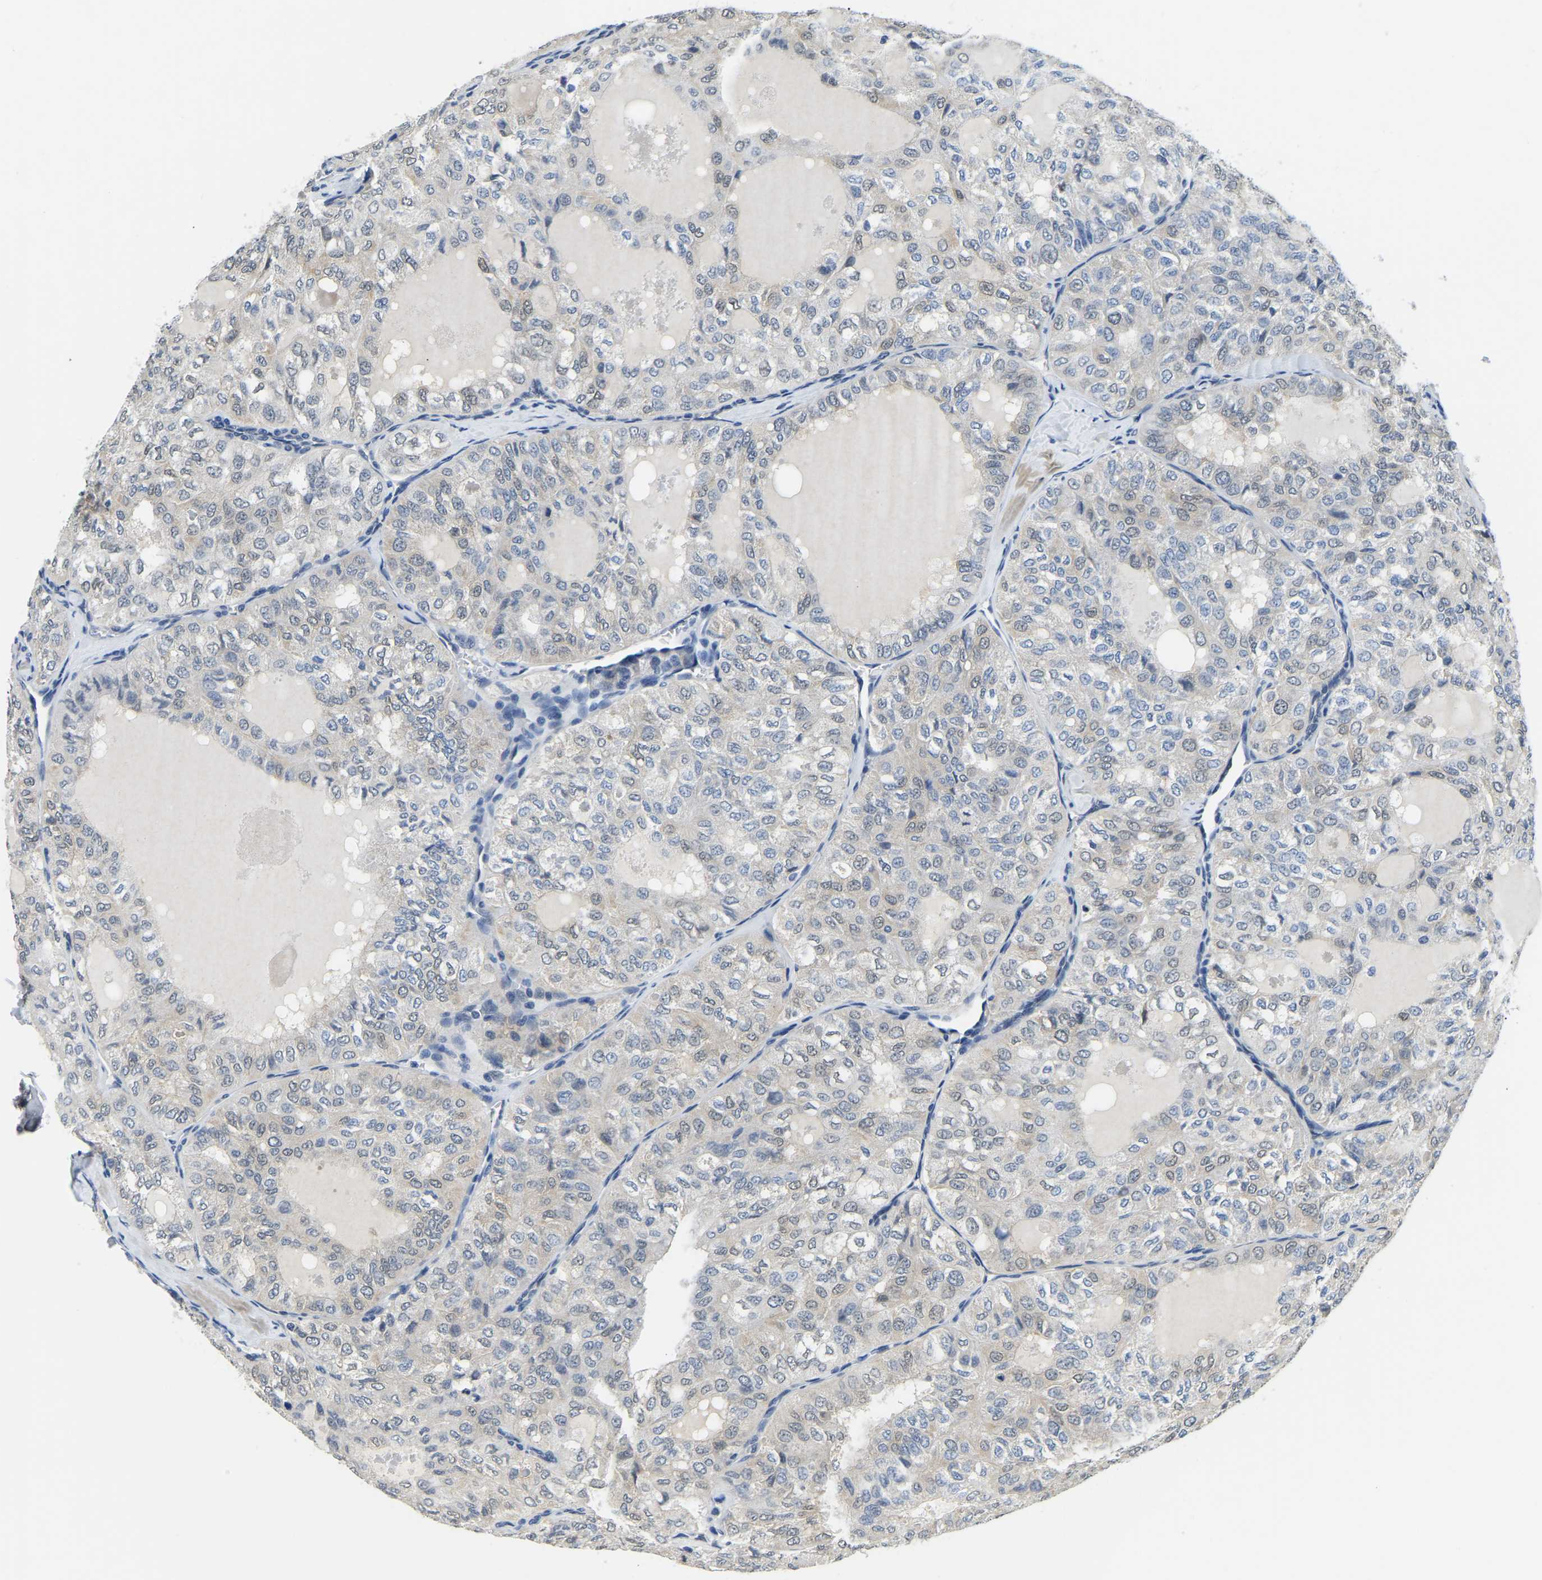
{"staining": {"intensity": "negative", "quantity": "none", "location": "none"}, "tissue": "thyroid cancer", "cell_type": "Tumor cells", "image_type": "cancer", "snomed": [{"axis": "morphology", "description": "Follicular adenoma carcinoma, NOS"}, {"axis": "topography", "description": "Thyroid gland"}], "caption": "Immunohistochemical staining of thyroid cancer (follicular adenoma carcinoma) displays no significant staining in tumor cells.", "gene": "RANBP2", "patient": {"sex": "male", "age": 75}}